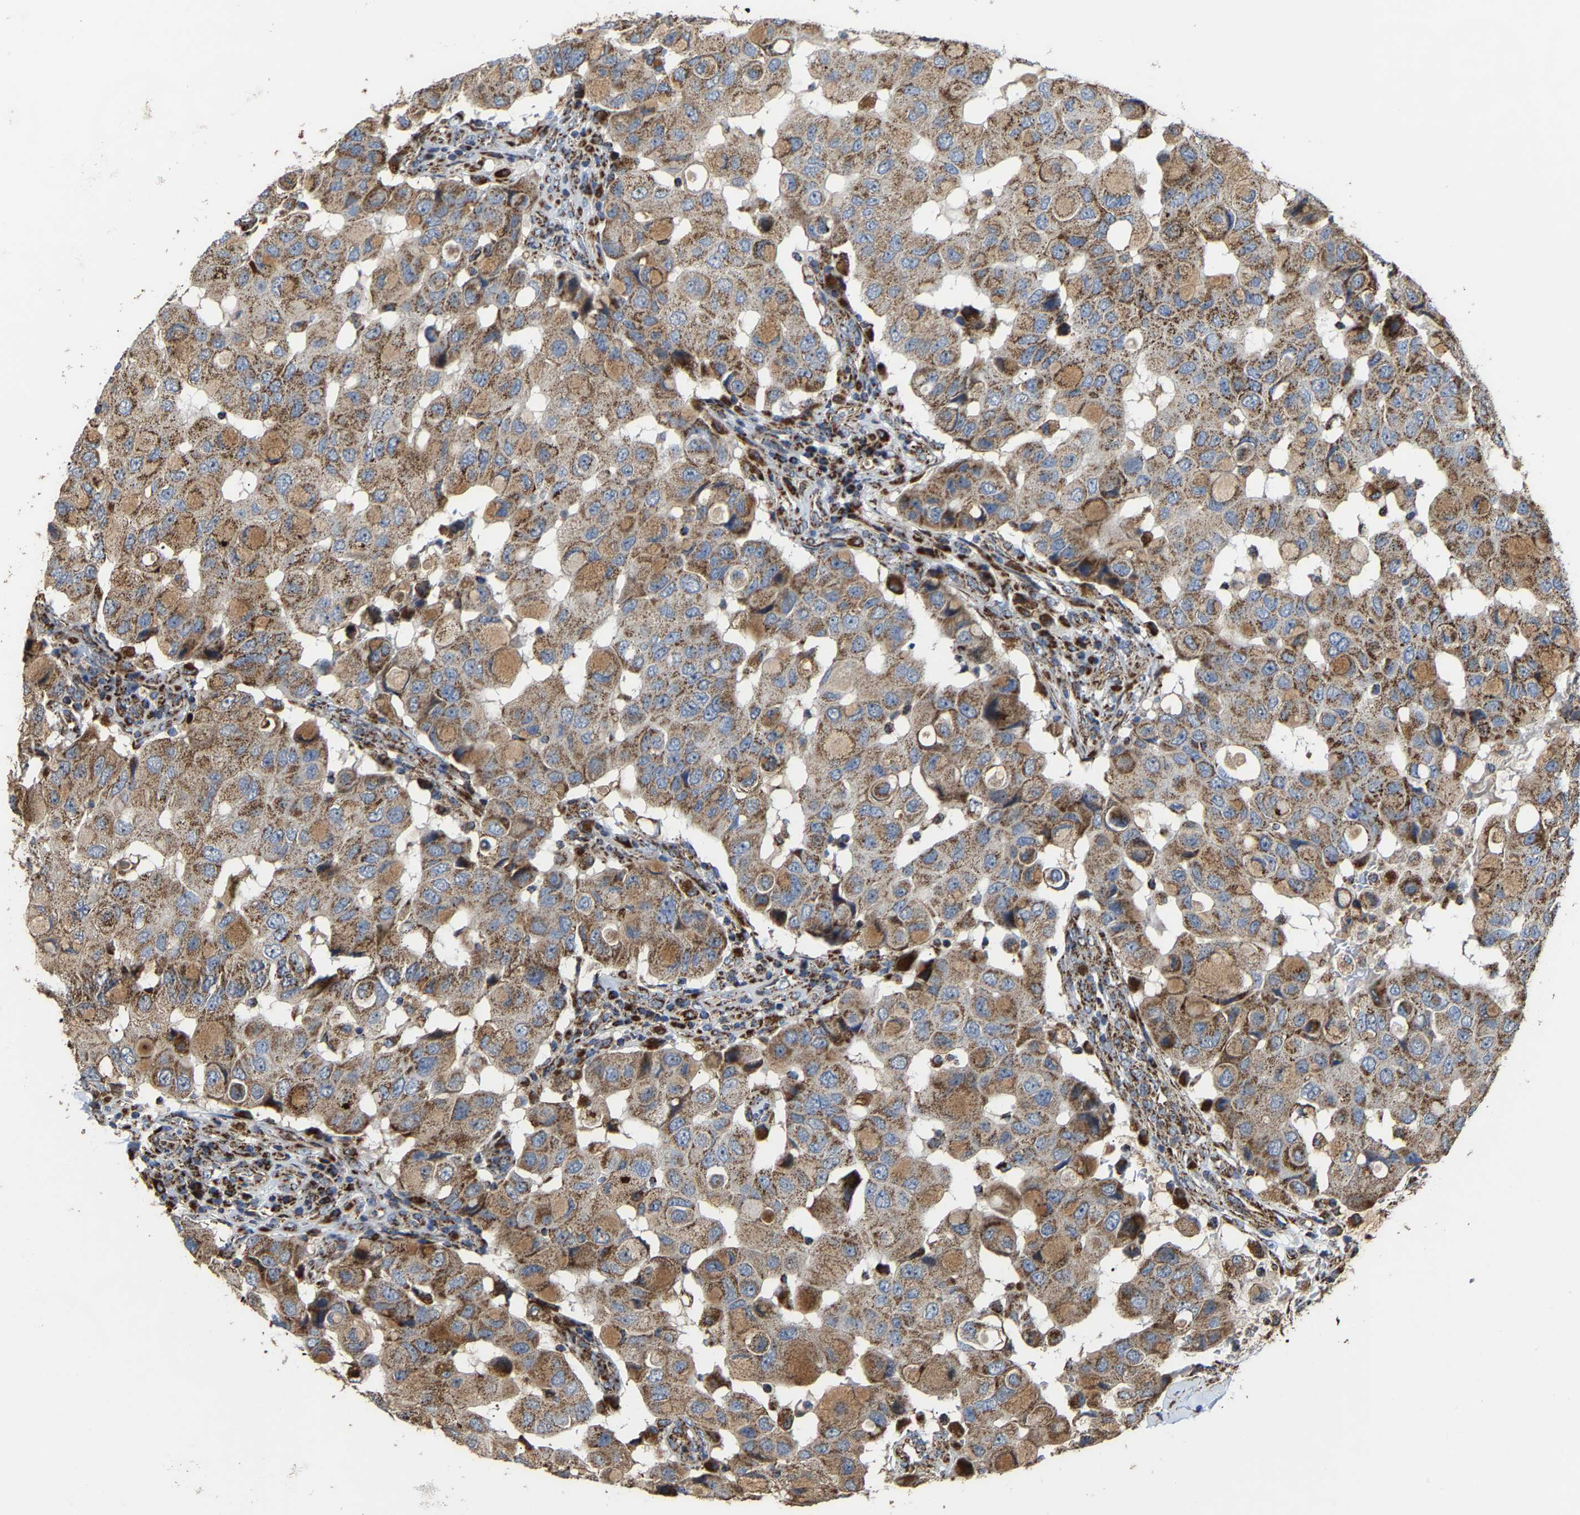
{"staining": {"intensity": "moderate", "quantity": ">75%", "location": "cytoplasmic/membranous"}, "tissue": "breast cancer", "cell_type": "Tumor cells", "image_type": "cancer", "snomed": [{"axis": "morphology", "description": "Duct carcinoma"}, {"axis": "topography", "description": "Breast"}], "caption": "IHC micrograph of neoplastic tissue: human breast invasive ductal carcinoma stained using immunohistochemistry (IHC) exhibits medium levels of moderate protein expression localized specifically in the cytoplasmic/membranous of tumor cells, appearing as a cytoplasmic/membranous brown color.", "gene": "NDUFV3", "patient": {"sex": "female", "age": 27}}